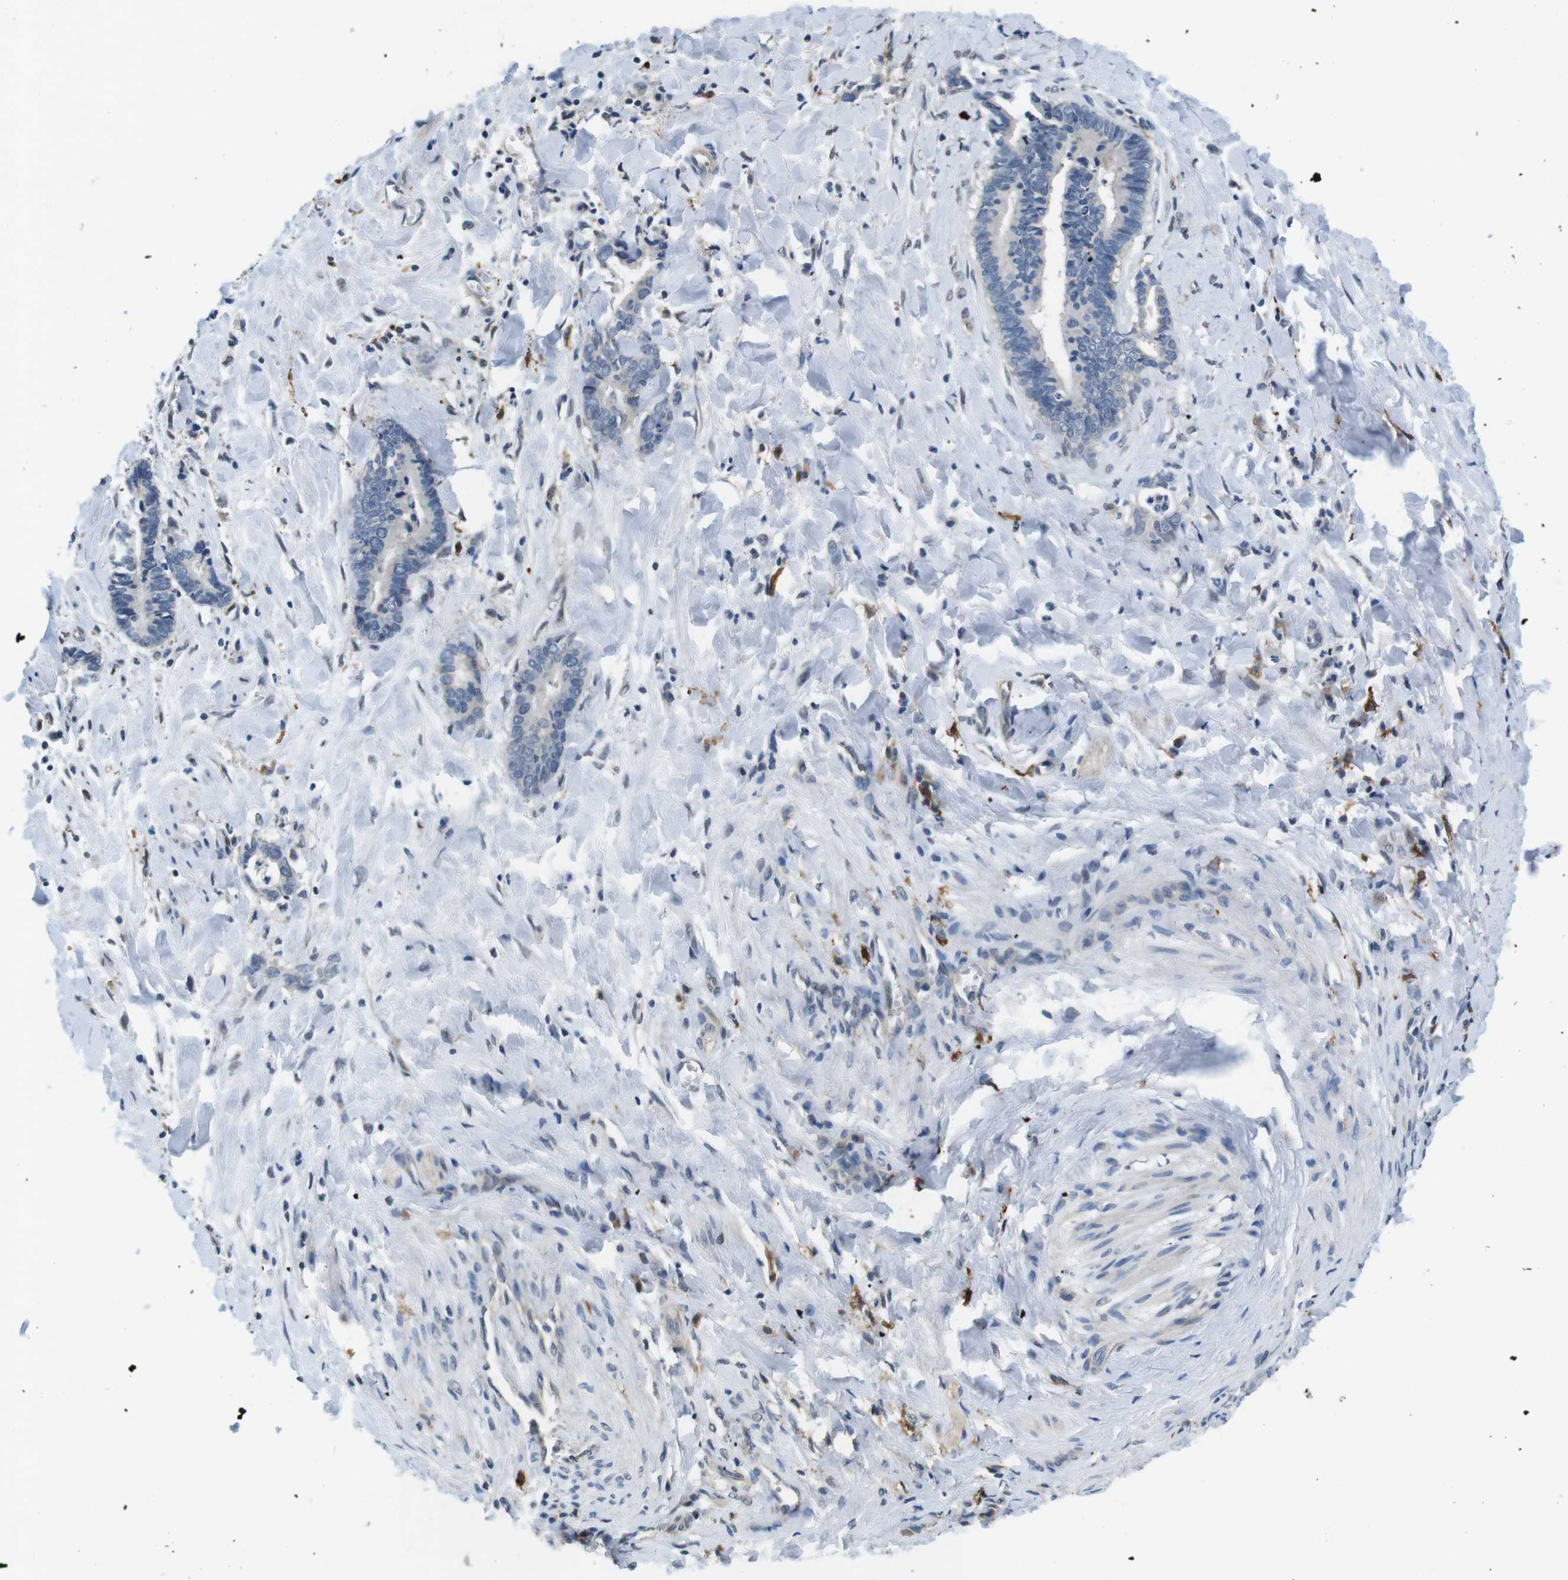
{"staining": {"intensity": "negative", "quantity": "none", "location": "none"}, "tissue": "cervical cancer", "cell_type": "Tumor cells", "image_type": "cancer", "snomed": [{"axis": "morphology", "description": "Adenocarcinoma, NOS"}, {"axis": "topography", "description": "Cervix"}], "caption": "Protein analysis of cervical cancer displays no significant positivity in tumor cells.", "gene": "CD163L1", "patient": {"sex": "female", "age": 44}}